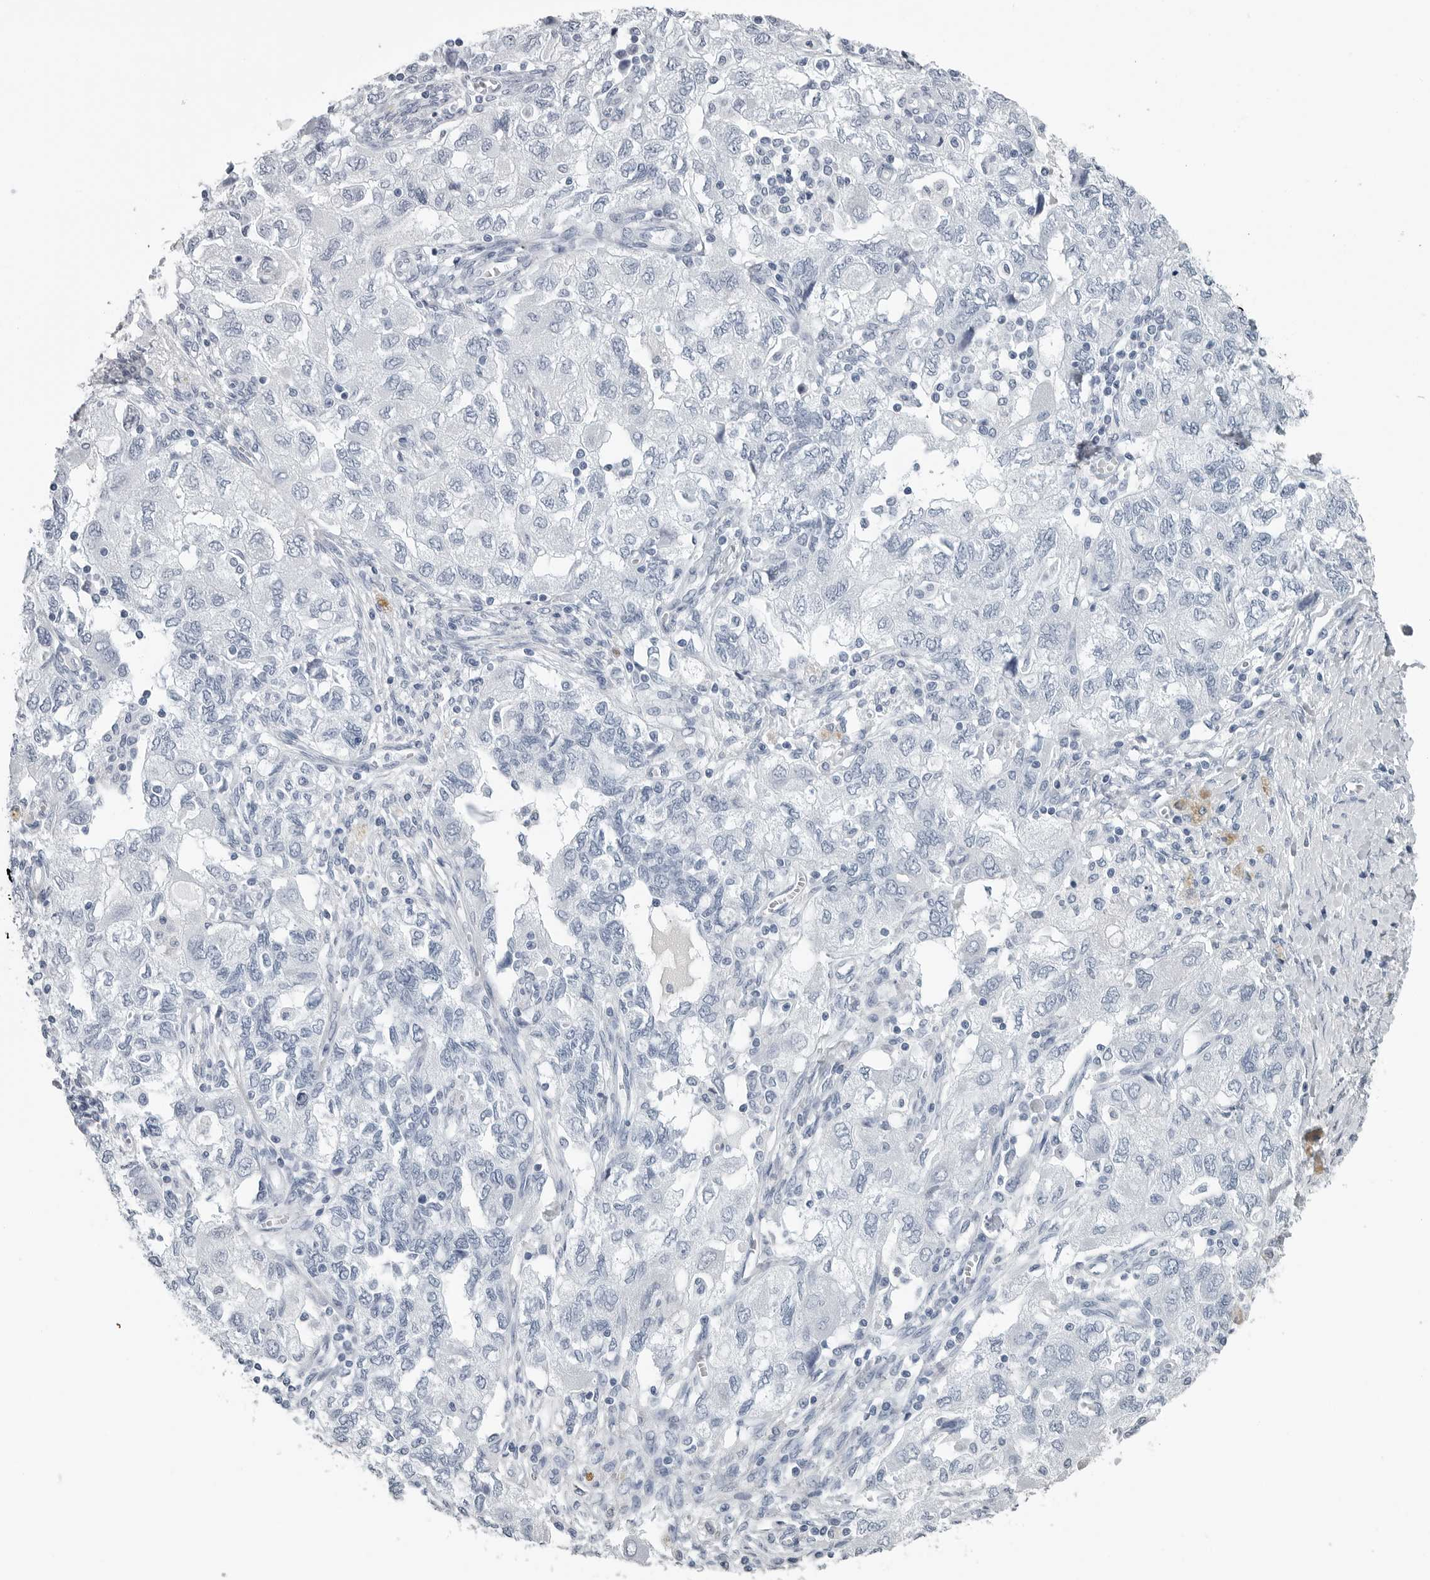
{"staining": {"intensity": "negative", "quantity": "none", "location": "none"}, "tissue": "ovarian cancer", "cell_type": "Tumor cells", "image_type": "cancer", "snomed": [{"axis": "morphology", "description": "Carcinoma, NOS"}, {"axis": "morphology", "description": "Cystadenocarcinoma, serous, NOS"}, {"axis": "topography", "description": "Ovary"}], "caption": "Tumor cells show no significant protein positivity in ovarian cancer.", "gene": "AMPD1", "patient": {"sex": "female", "age": 69}}